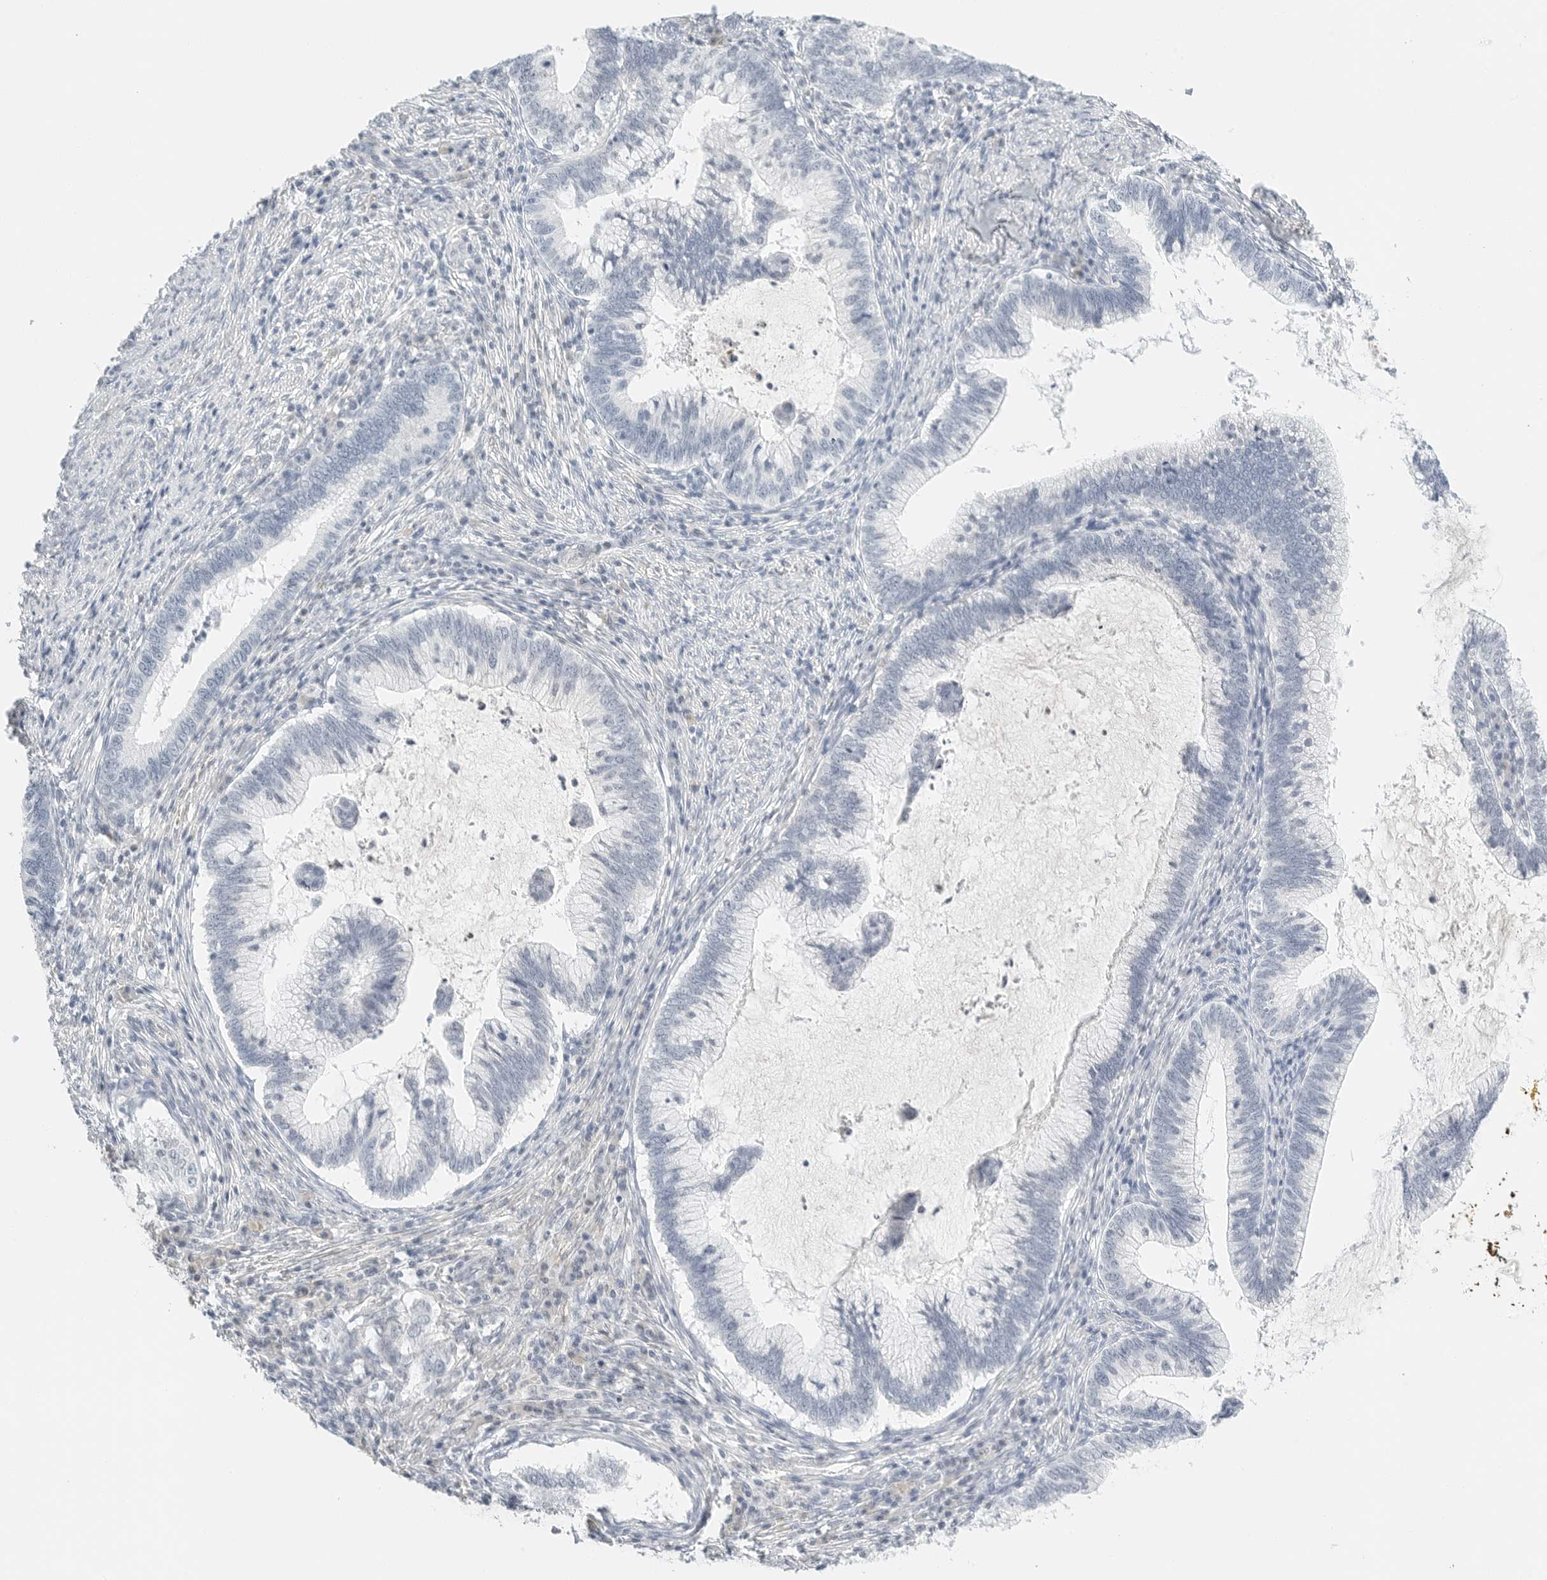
{"staining": {"intensity": "negative", "quantity": "none", "location": "none"}, "tissue": "cervical cancer", "cell_type": "Tumor cells", "image_type": "cancer", "snomed": [{"axis": "morphology", "description": "Adenocarcinoma, NOS"}, {"axis": "topography", "description": "Cervix"}], "caption": "The micrograph exhibits no significant expression in tumor cells of cervical cancer.", "gene": "PKDCC", "patient": {"sex": "female", "age": 36}}